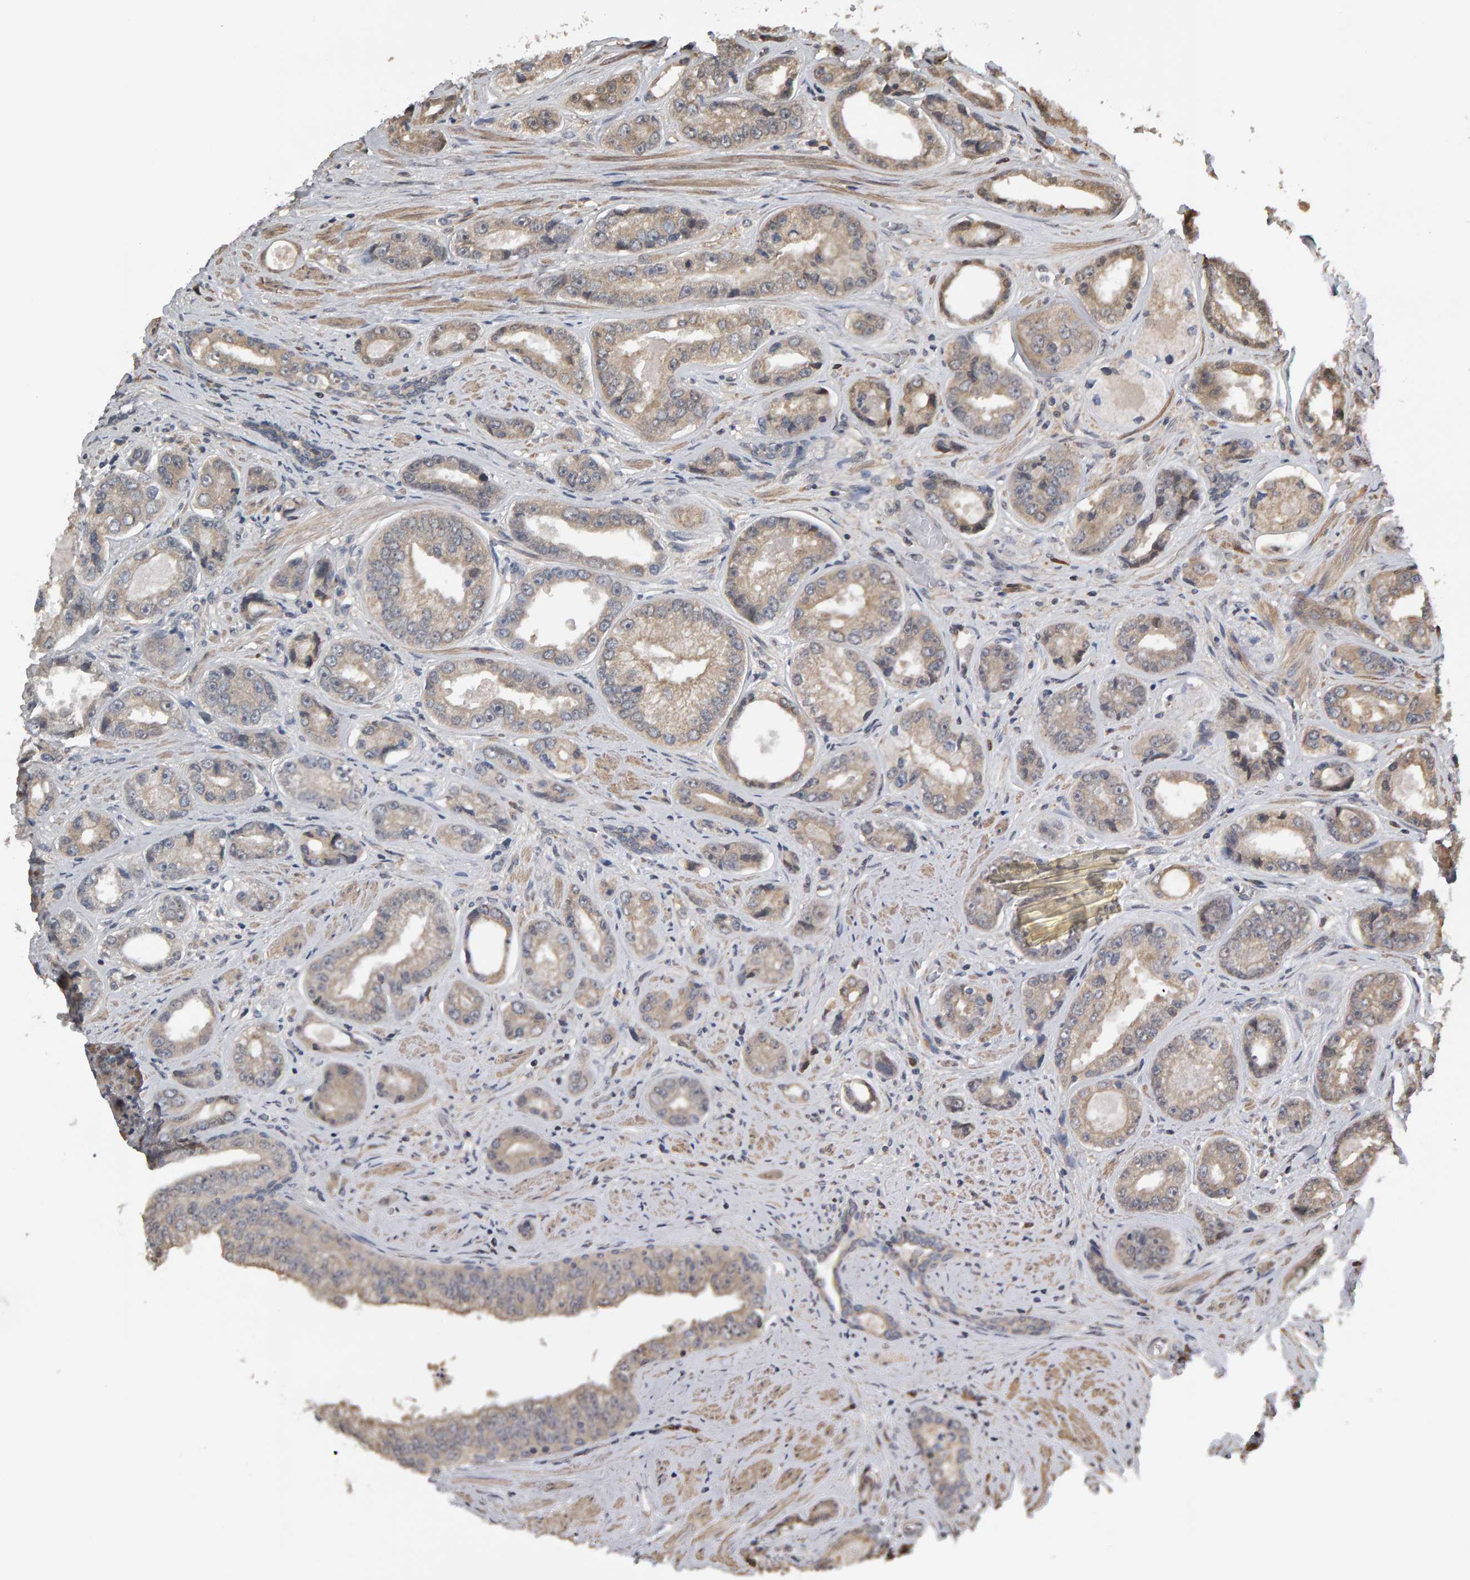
{"staining": {"intensity": "weak", "quantity": ">75%", "location": "cytoplasmic/membranous"}, "tissue": "prostate cancer", "cell_type": "Tumor cells", "image_type": "cancer", "snomed": [{"axis": "morphology", "description": "Adenocarcinoma, High grade"}, {"axis": "topography", "description": "Prostate"}], "caption": "Human prostate cancer stained for a protein (brown) shows weak cytoplasmic/membranous positive positivity in about >75% of tumor cells.", "gene": "COASY", "patient": {"sex": "male", "age": 61}}